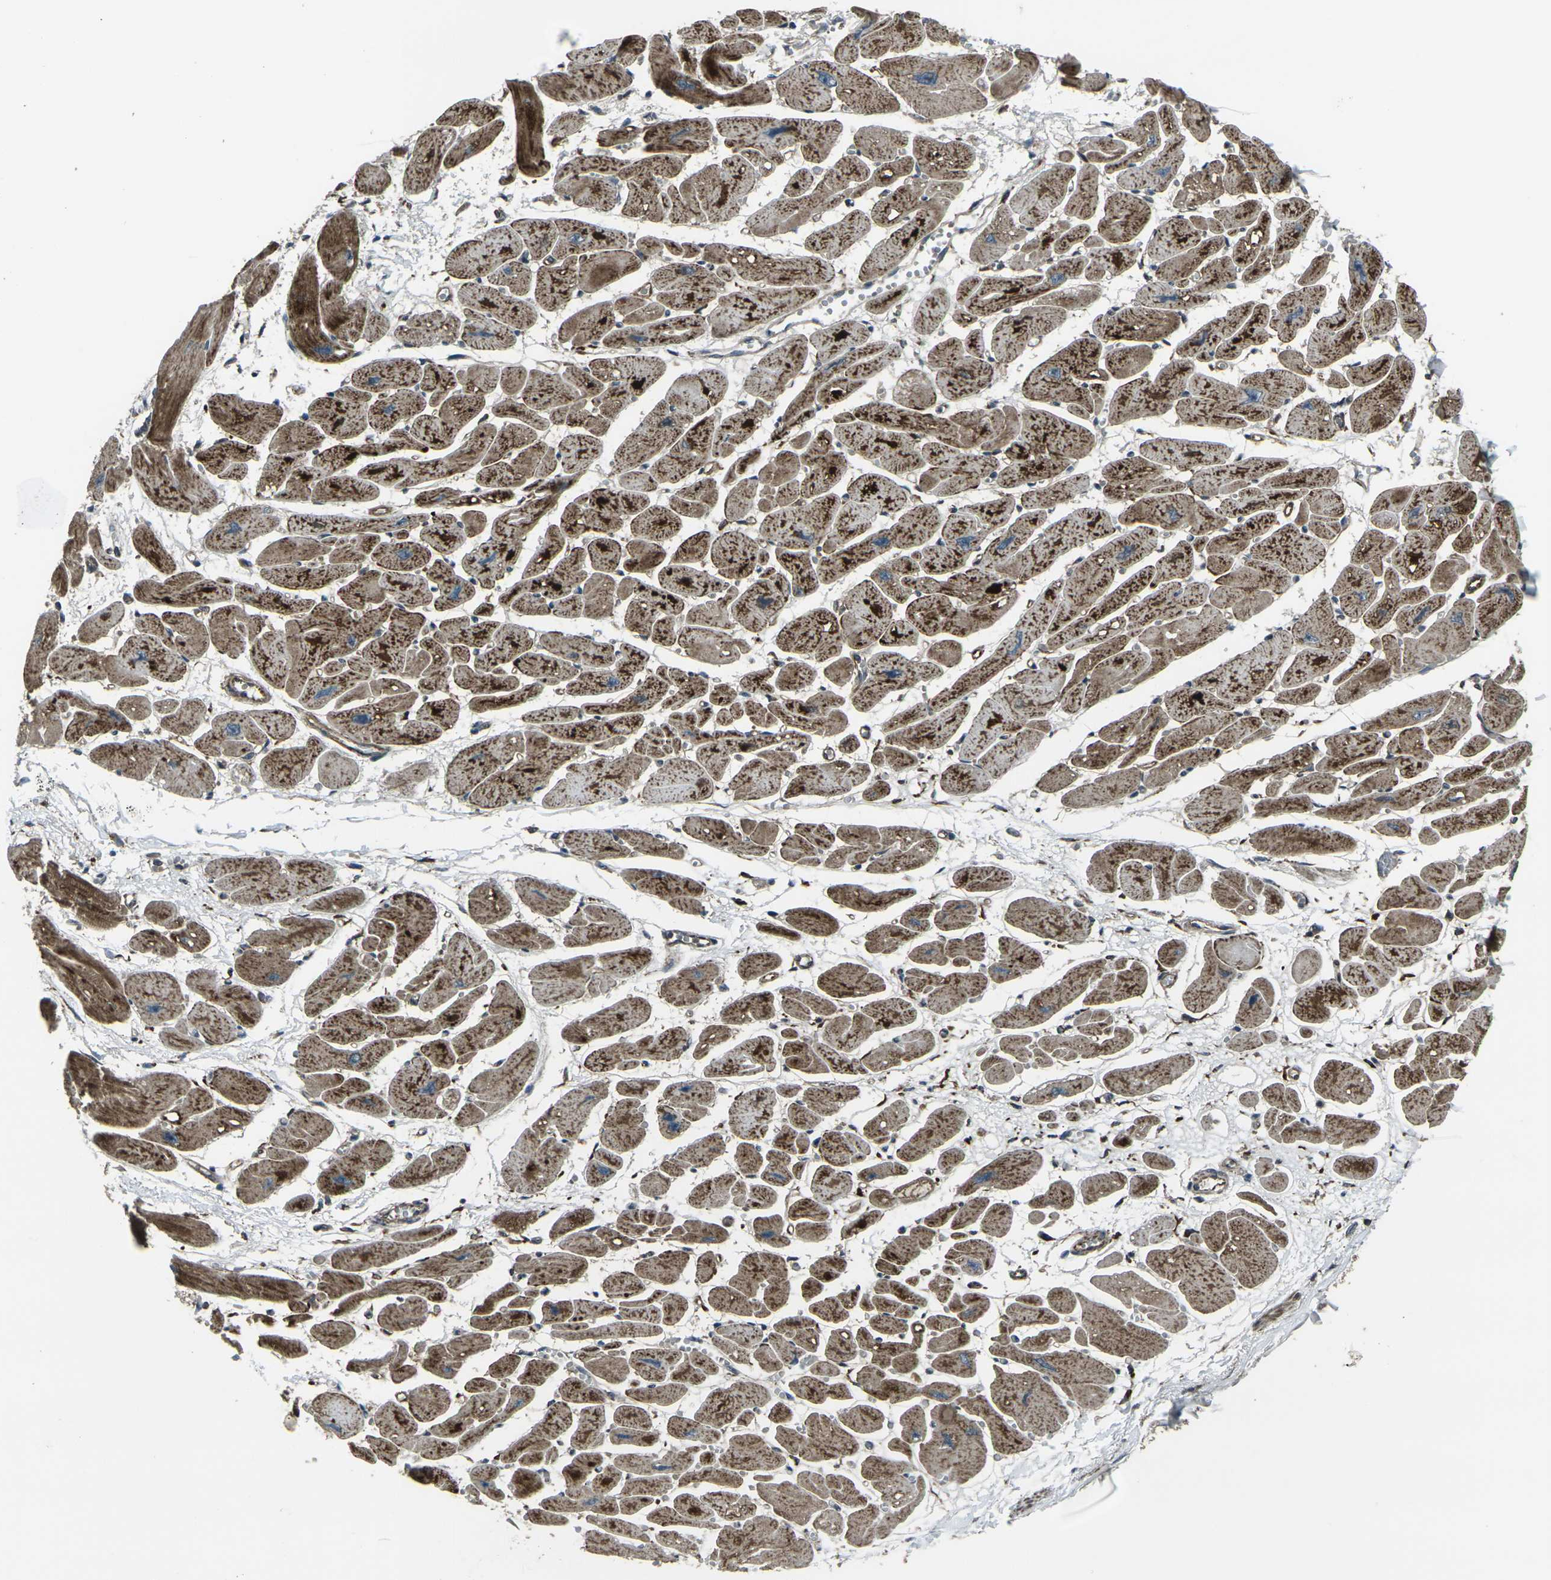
{"staining": {"intensity": "strong", "quantity": ">75%", "location": "cytoplasmic/membranous"}, "tissue": "heart muscle", "cell_type": "Cardiomyocytes", "image_type": "normal", "snomed": [{"axis": "morphology", "description": "Normal tissue, NOS"}, {"axis": "topography", "description": "Heart"}], "caption": "Immunohistochemical staining of unremarkable human heart muscle shows high levels of strong cytoplasmic/membranous positivity in about >75% of cardiomyocytes. (brown staining indicates protein expression, while blue staining denotes nuclei).", "gene": "LSMEM1", "patient": {"sex": "female", "age": 54}}